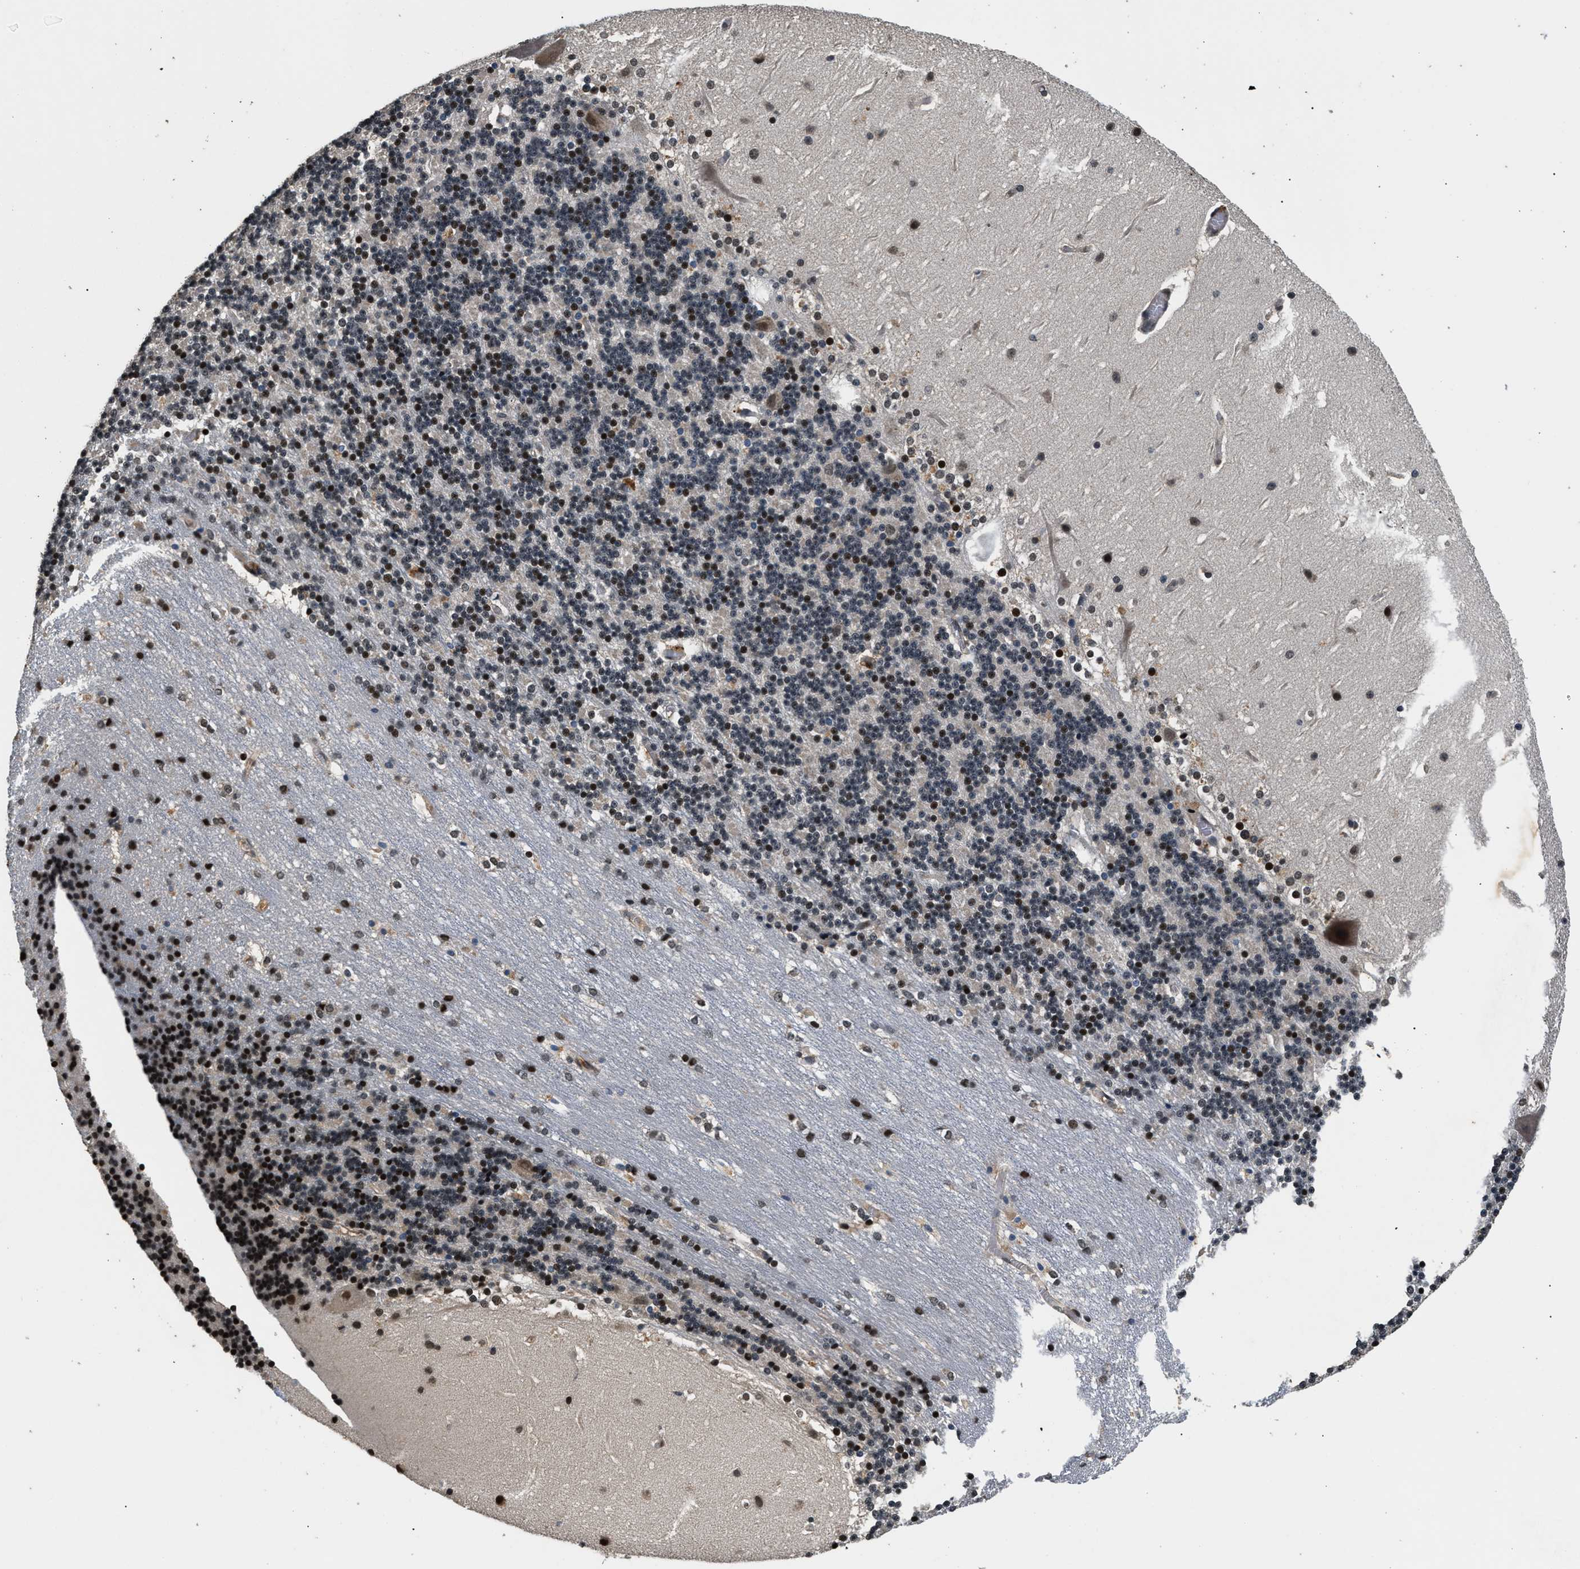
{"staining": {"intensity": "strong", "quantity": "25%-75%", "location": "nuclear"}, "tissue": "cerebellum", "cell_type": "Cells in granular layer", "image_type": "normal", "snomed": [{"axis": "morphology", "description": "Normal tissue, NOS"}, {"axis": "topography", "description": "Cerebellum"}], "caption": "Cells in granular layer demonstrate high levels of strong nuclear expression in approximately 25%-75% of cells in benign human cerebellum.", "gene": "RBM33", "patient": {"sex": "female", "age": 19}}